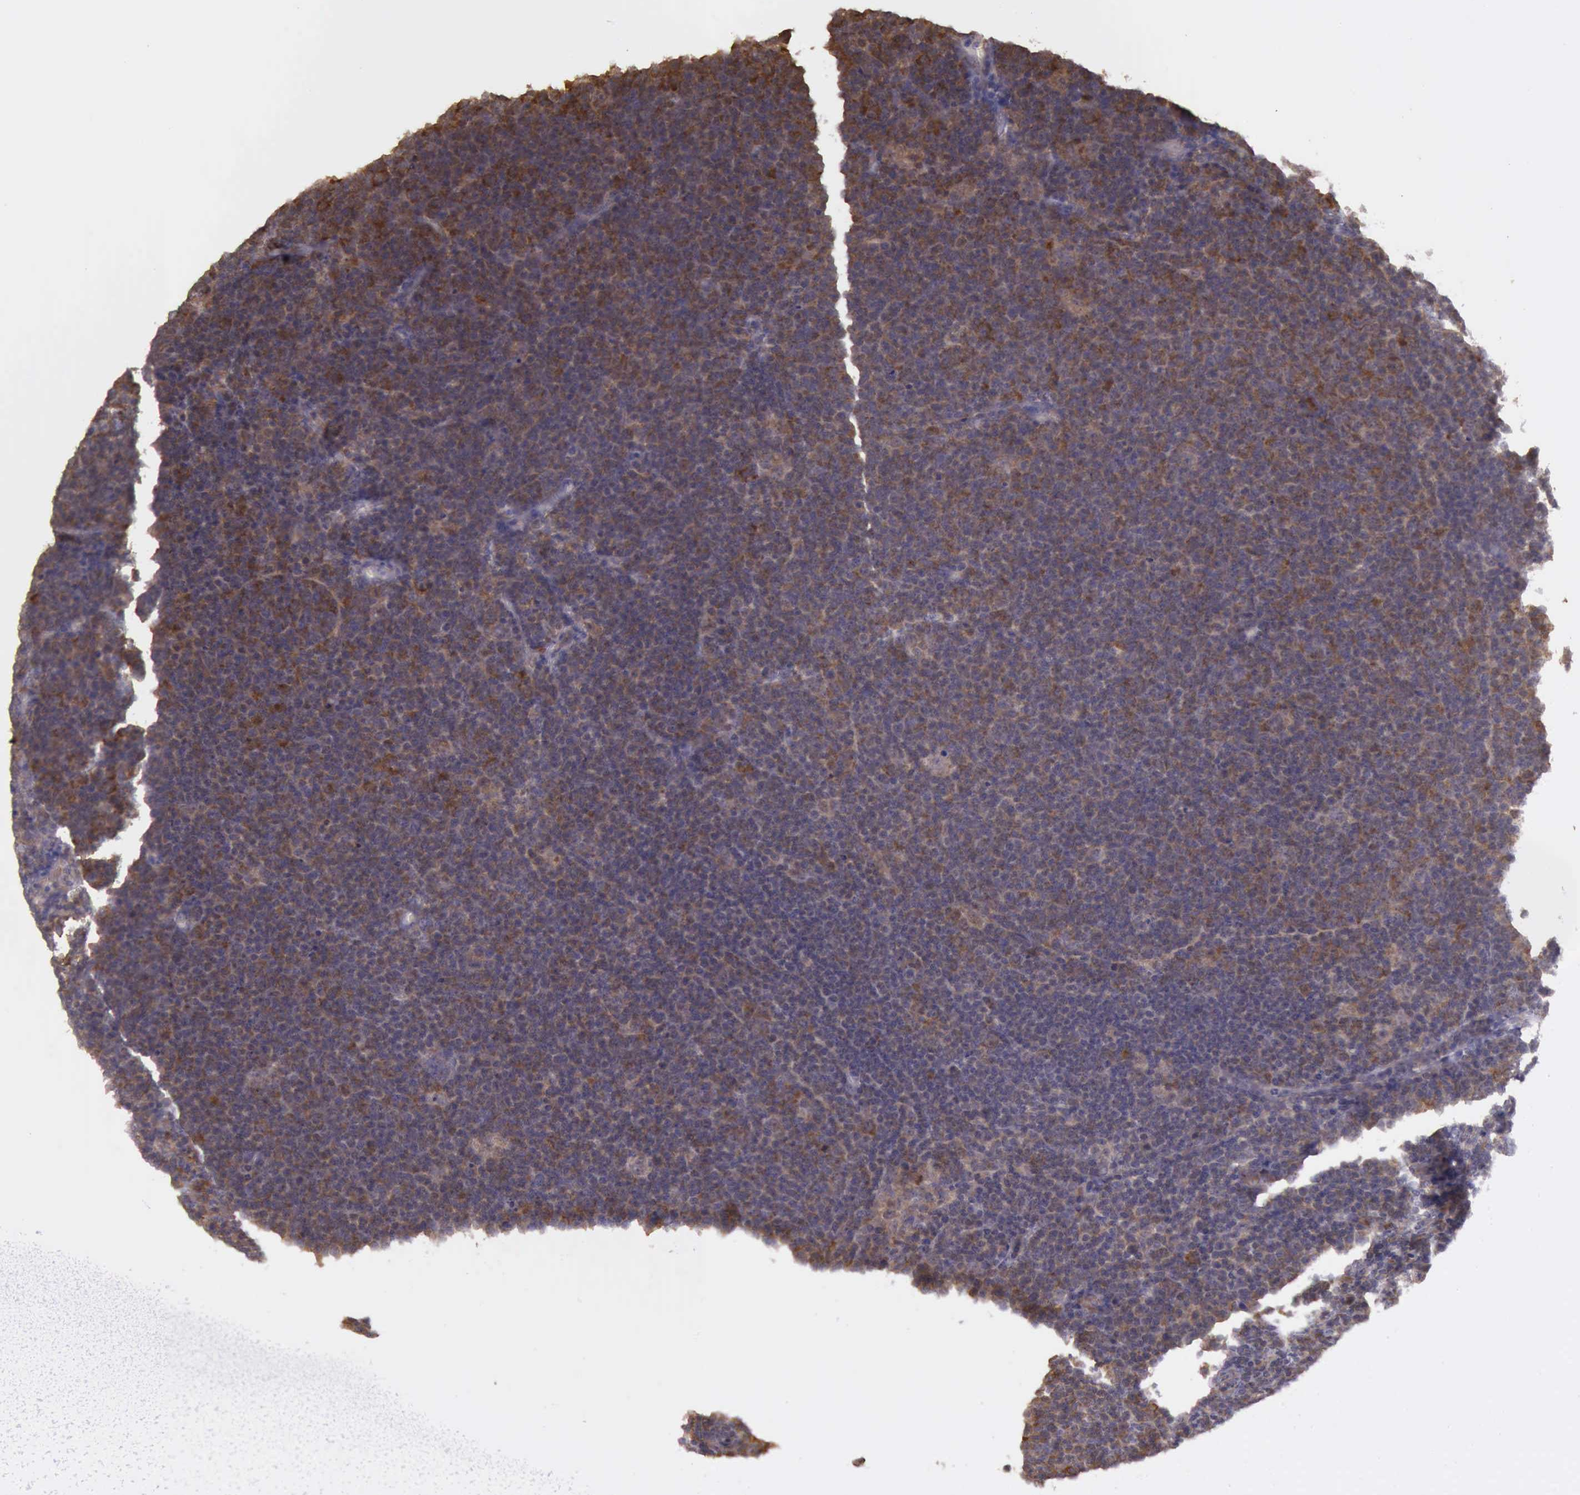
{"staining": {"intensity": "moderate", "quantity": ">75%", "location": "cytoplasmic/membranous"}, "tissue": "lymphoma", "cell_type": "Tumor cells", "image_type": "cancer", "snomed": [{"axis": "morphology", "description": "Malignant lymphoma, non-Hodgkin's type, Low grade"}, {"axis": "topography", "description": "Lymph node"}], "caption": "High-power microscopy captured an immunohistochemistry (IHC) image of lymphoma, revealing moderate cytoplasmic/membranous positivity in approximately >75% of tumor cells.", "gene": "EIF5", "patient": {"sex": "male", "age": 74}}